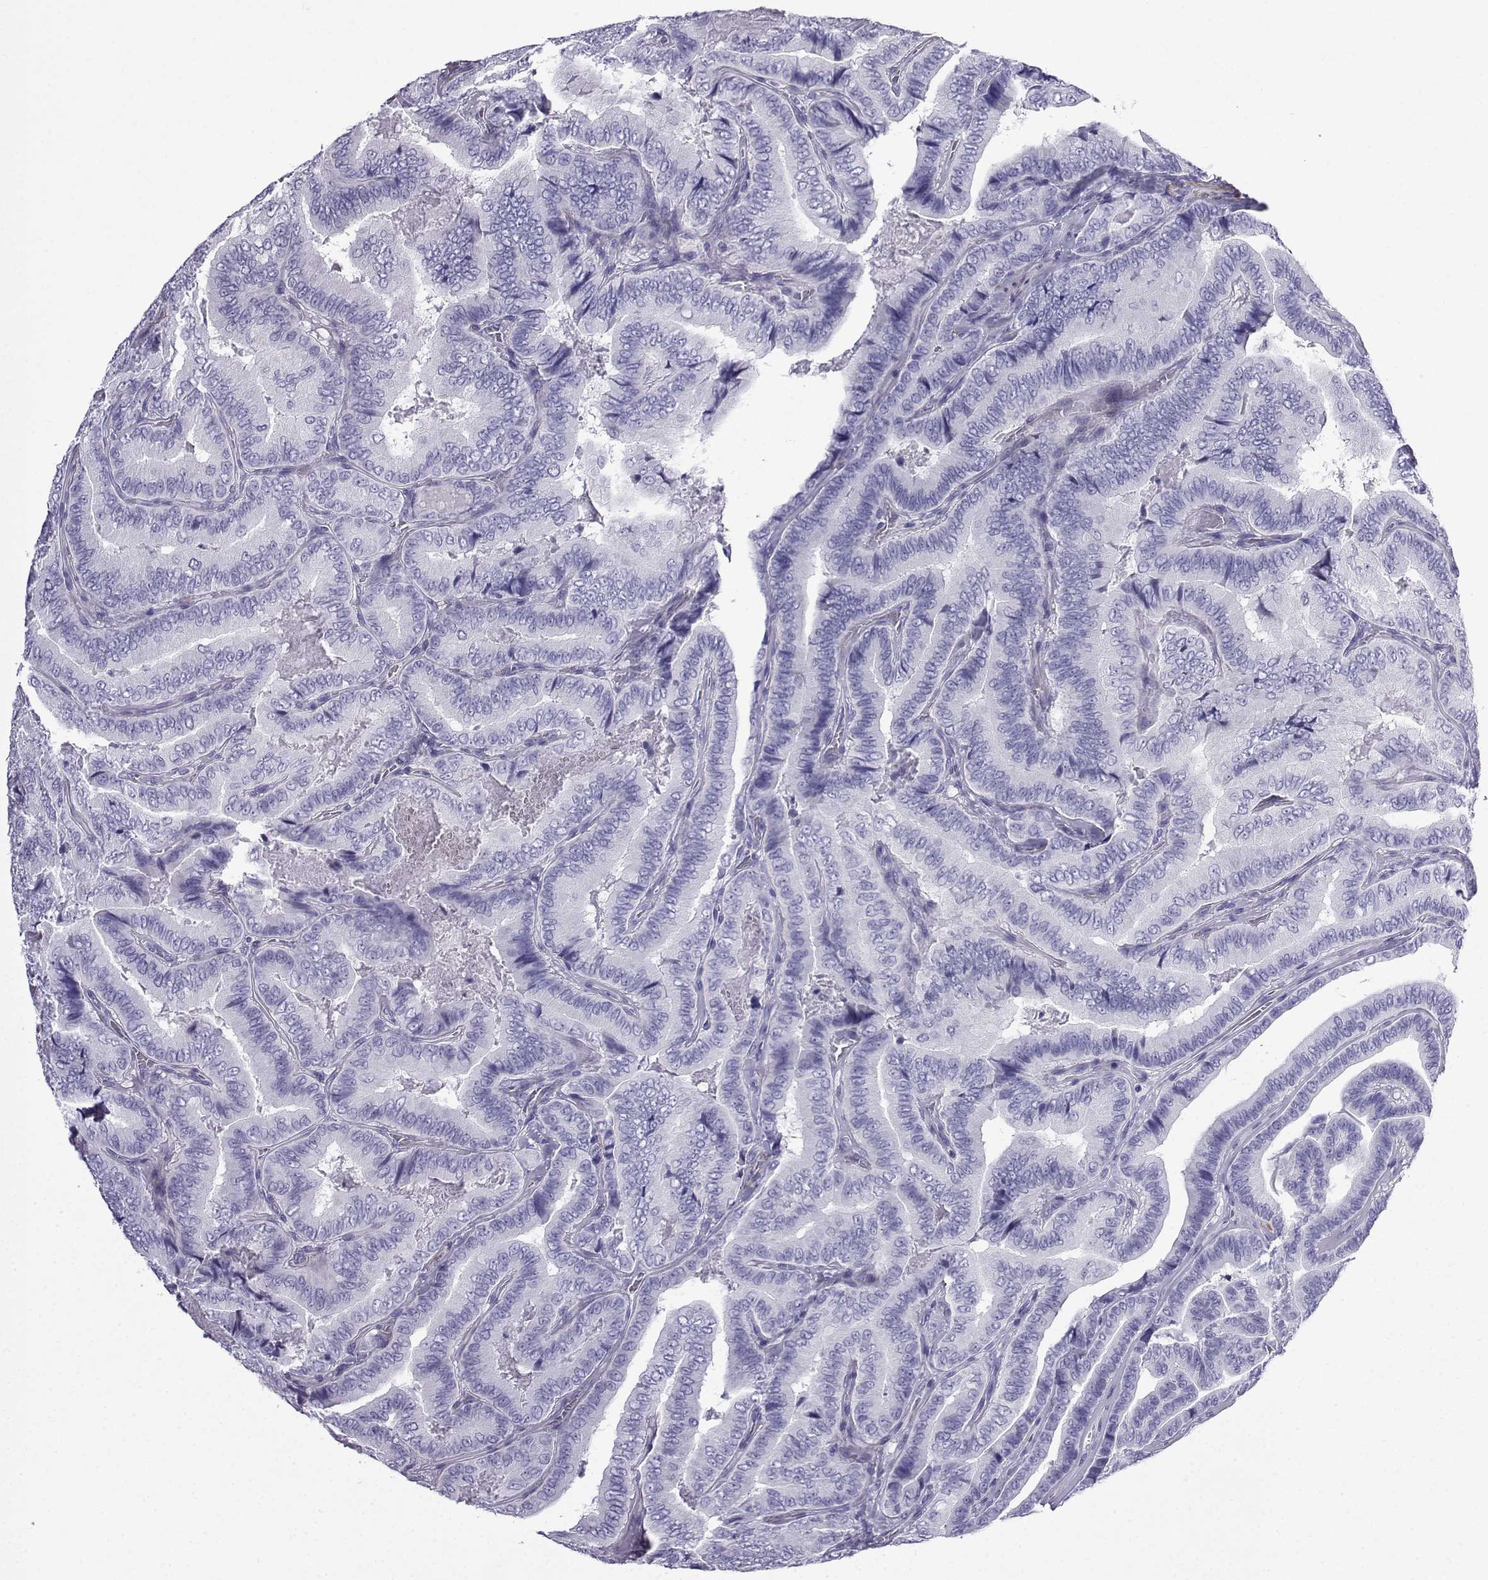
{"staining": {"intensity": "negative", "quantity": "none", "location": "none"}, "tissue": "thyroid cancer", "cell_type": "Tumor cells", "image_type": "cancer", "snomed": [{"axis": "morphology", "description": "Papillary adenocarcinoma, NOS"}, {"axis": "topography", "description": "Thyroid gland"}], "caption": "A micrograph of papillary adenocarcinoma (thyroid) stained for a protein demonstrates no brown staining in tumor cells.", "gene": "KCNF1", "patient": {"sex": "male", "age": 61}}